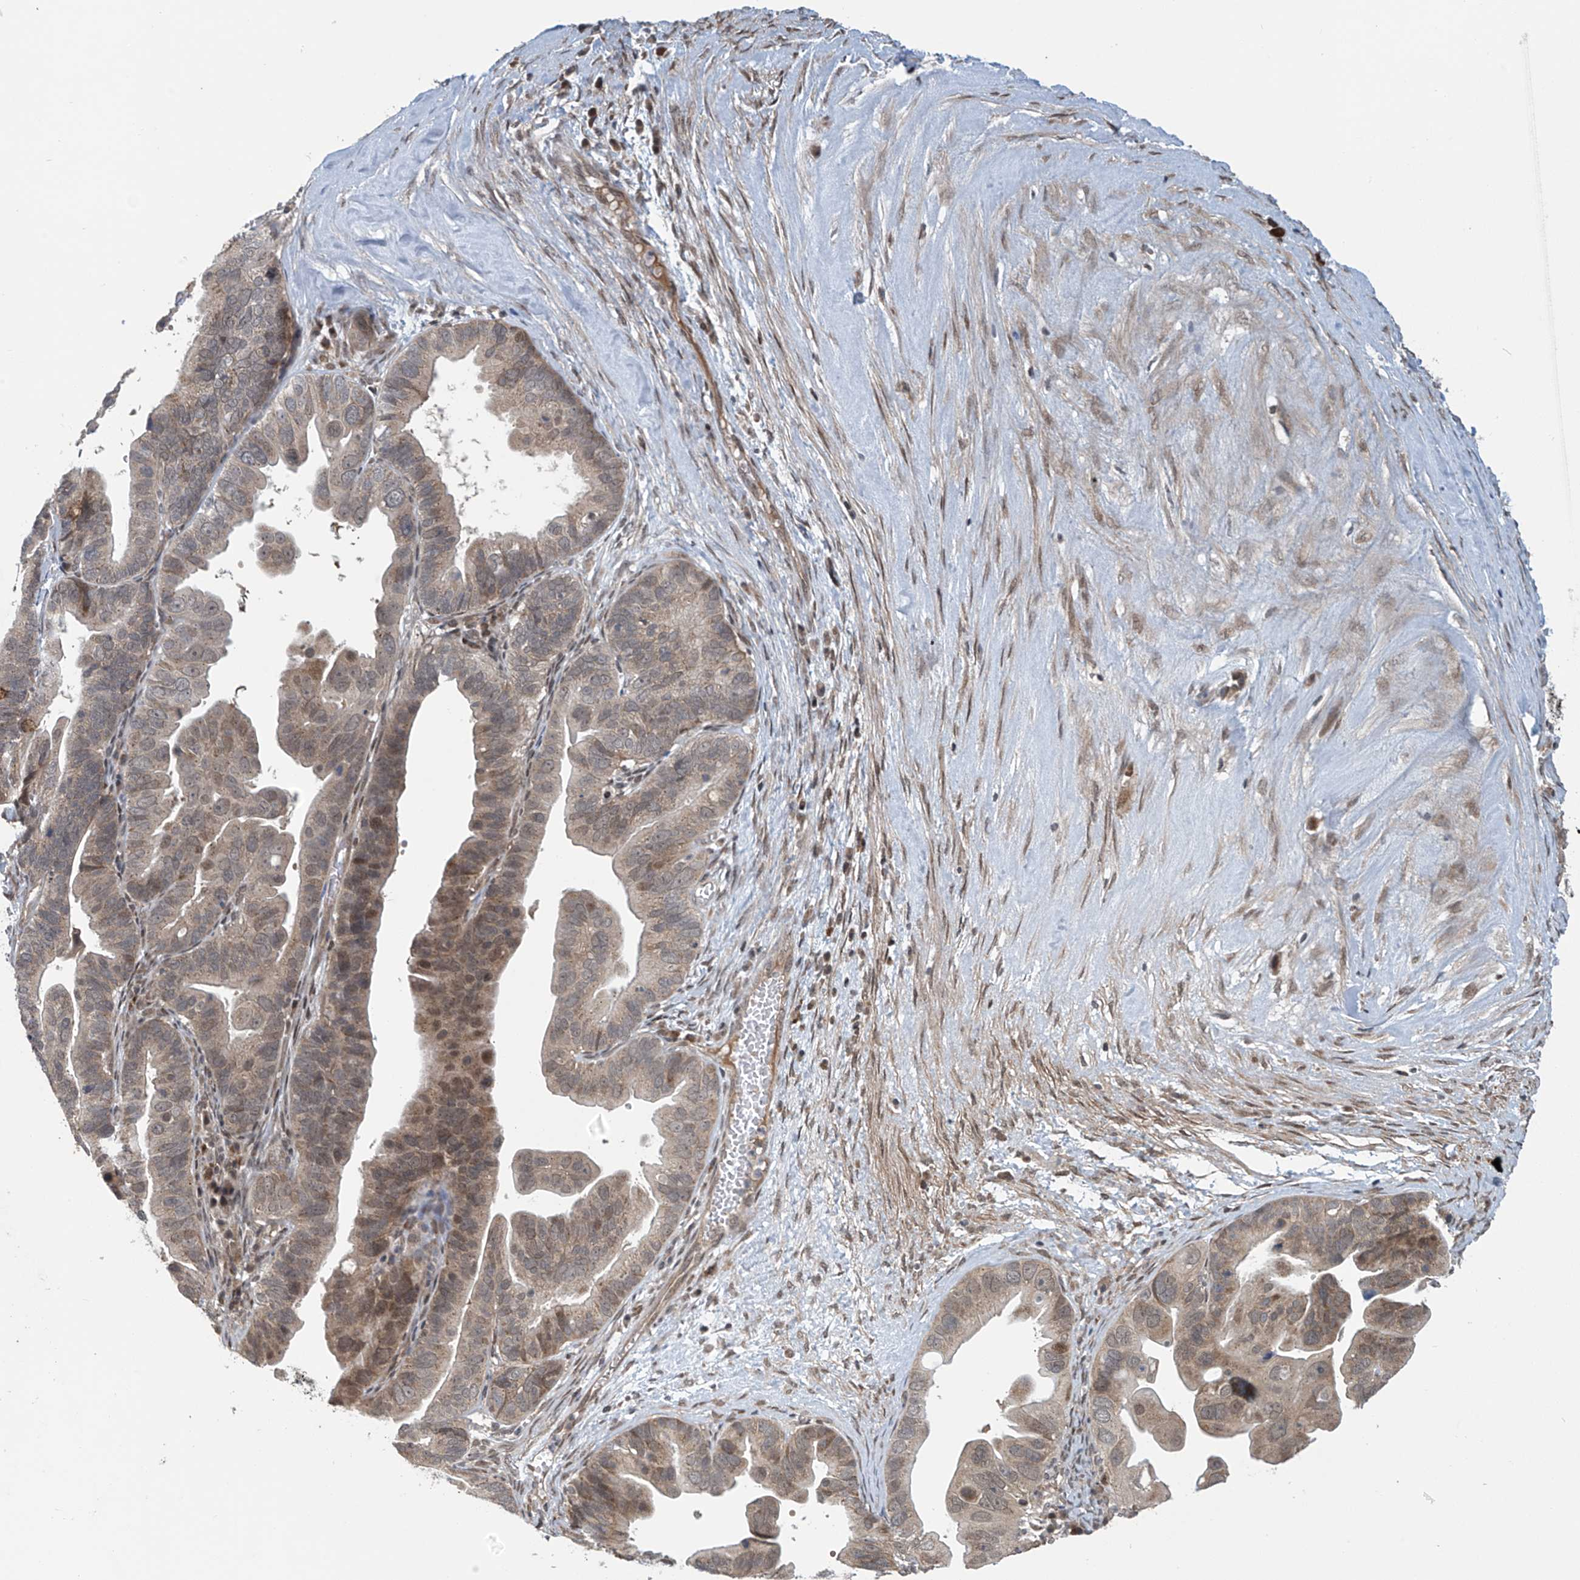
{"staining": {"intensity": "weak", "quantity": ">75%", "location": "cytoplasmic/membranous"}, "tissue": "ovarian cancer", "cell_type": "Tumor cells", "image_type": "cancer", "snomed": [{"axis": "morphology", "description": "Cystadenocarcinoma, serous, NOS"}, {"axis": "topography", "description": "Ovary"}], "caption": "Protein analysis of ovarian cancer (serous cystadenocarcinoma) tissue demonstrates weak cytoplasmic/membranous expression in about >75% of tumor cells. (brown staining indicates protein expression, while blue staining denotes nuclei).", "gene": "ABHD13", "patient": {"sex": "female", "age": 56}}